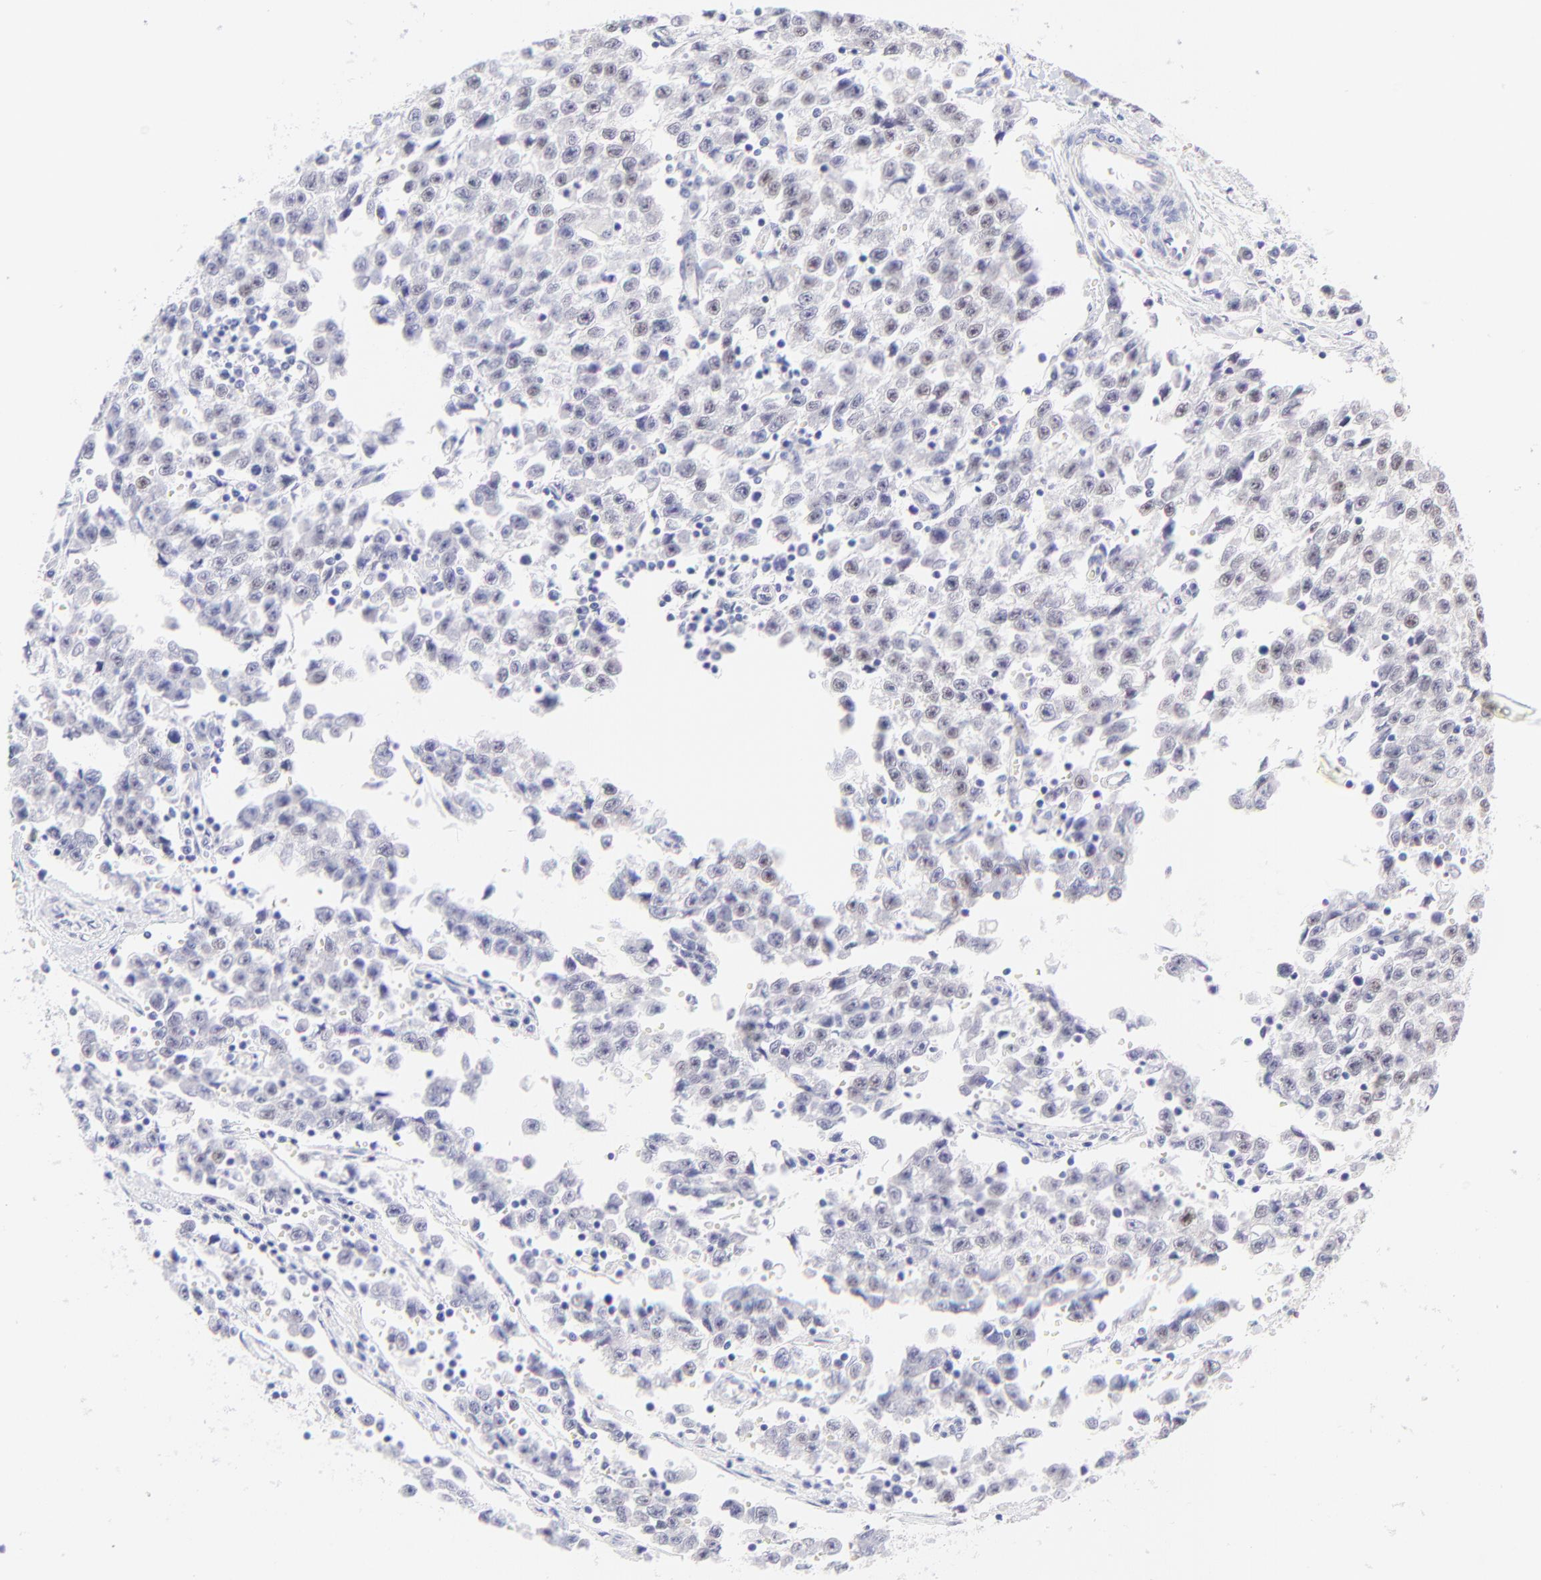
{"staining": {"intensity": "negative", "quantity": "none", "location": "none"}, "tissue": "testis cancer", "cell_type": "Tumor cells", "image_type": "cancer", "snomed": [{"axis": "morphology", "description": "Seminoma, NOS"}, {"axis": "topography", "description": "Testis"}], "caption": "The IHC histopathology image has no significant positivity in tumor cells of testis seminoma tissue. (DAB immunohistochemistry, high magnification).", "gene": "KLF4", "patient": {"sex": "male", "age": 35}}